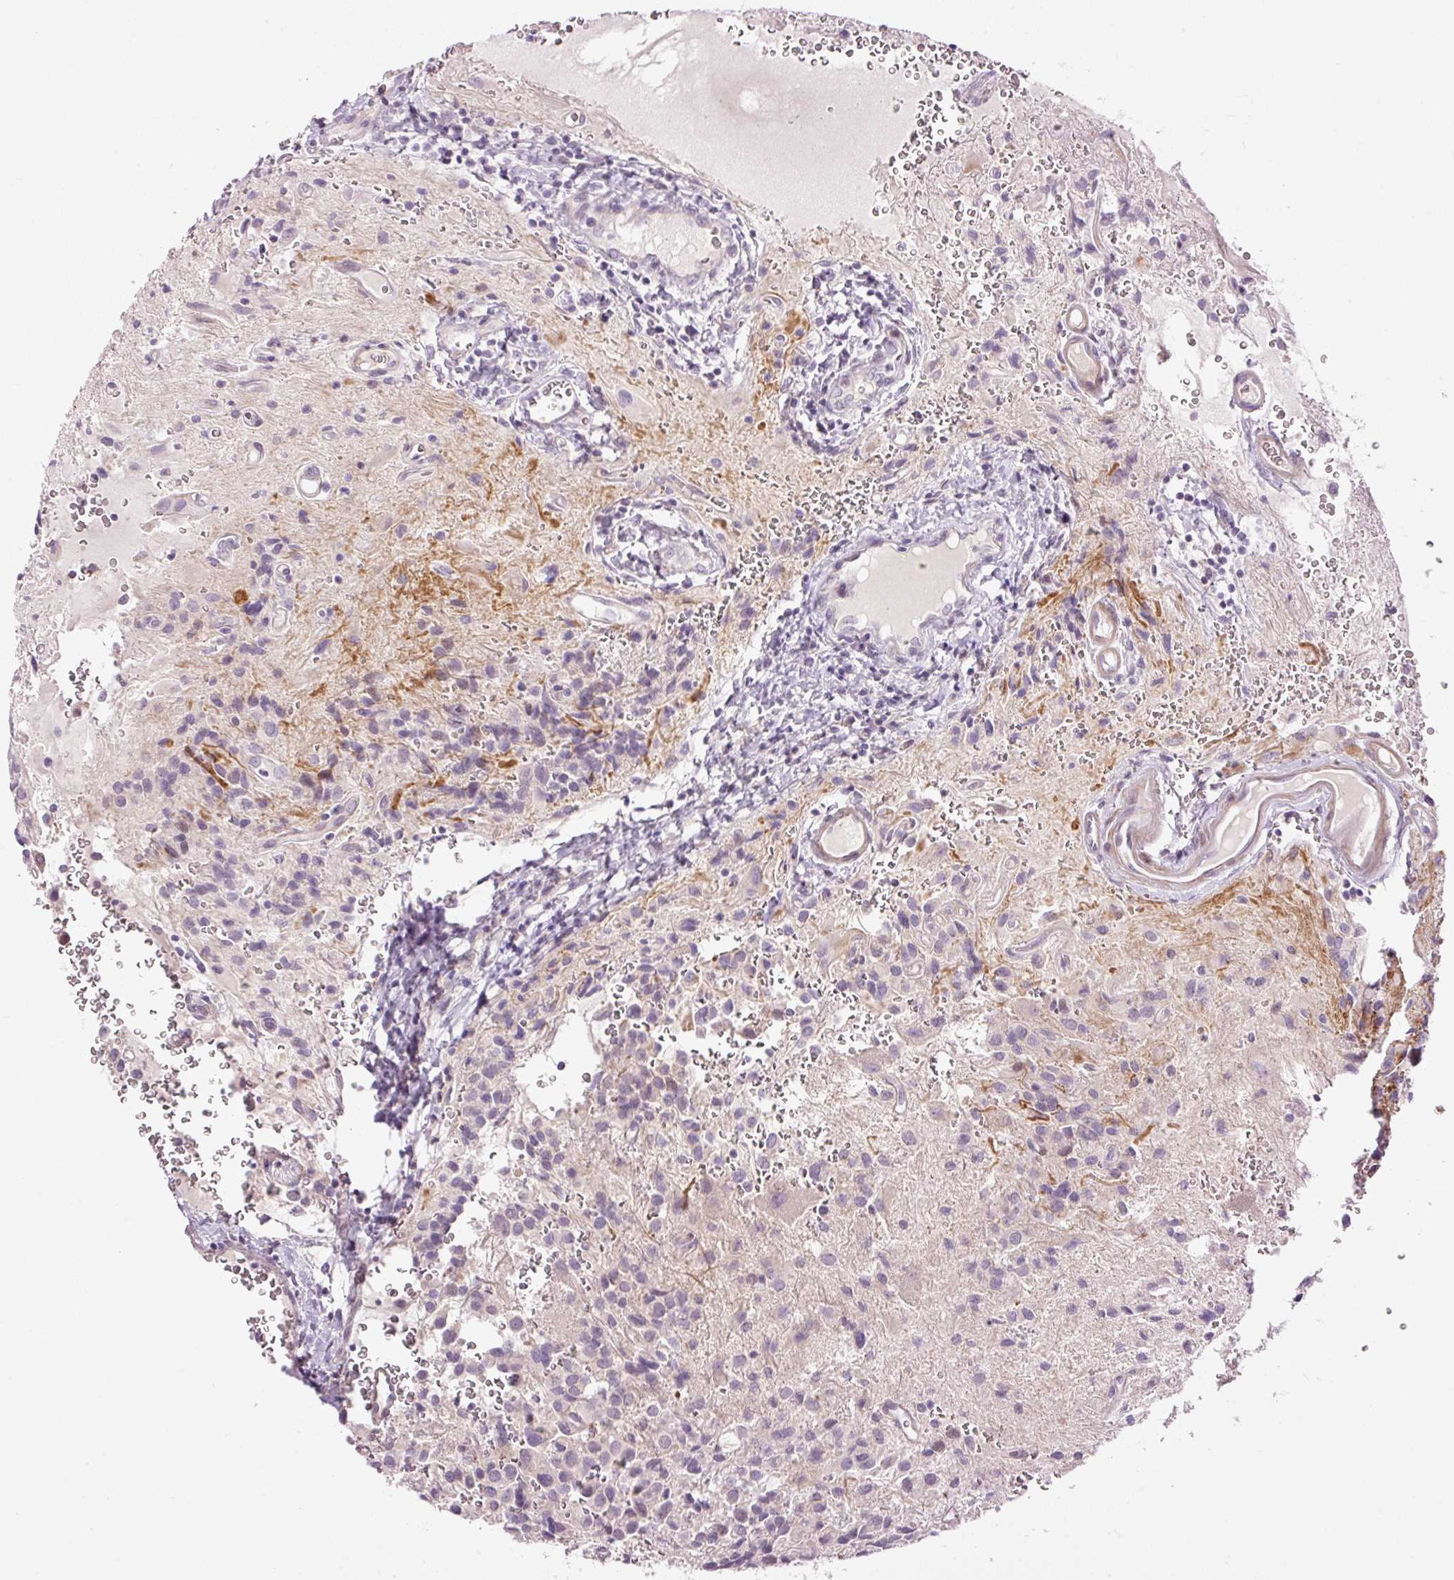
{"staining": {"intensity": "negative", "quantity": "none", "location": "none"}, "tissue": "glioma", "cell_type": "Tumor cells", "image_type": "cancer", "snomed": [{"axis": "morphology", "description": "Glioma, malignant, Low grade"}, {"axis": "topography", "description": "Brain"}], "caption": "Human glioma stained for a protein using immunohistochemistry (IHC) exhibits no expression in tumor cells.", "gene": "FCRL4", "patient": {"sex": "male", "age": 56}}